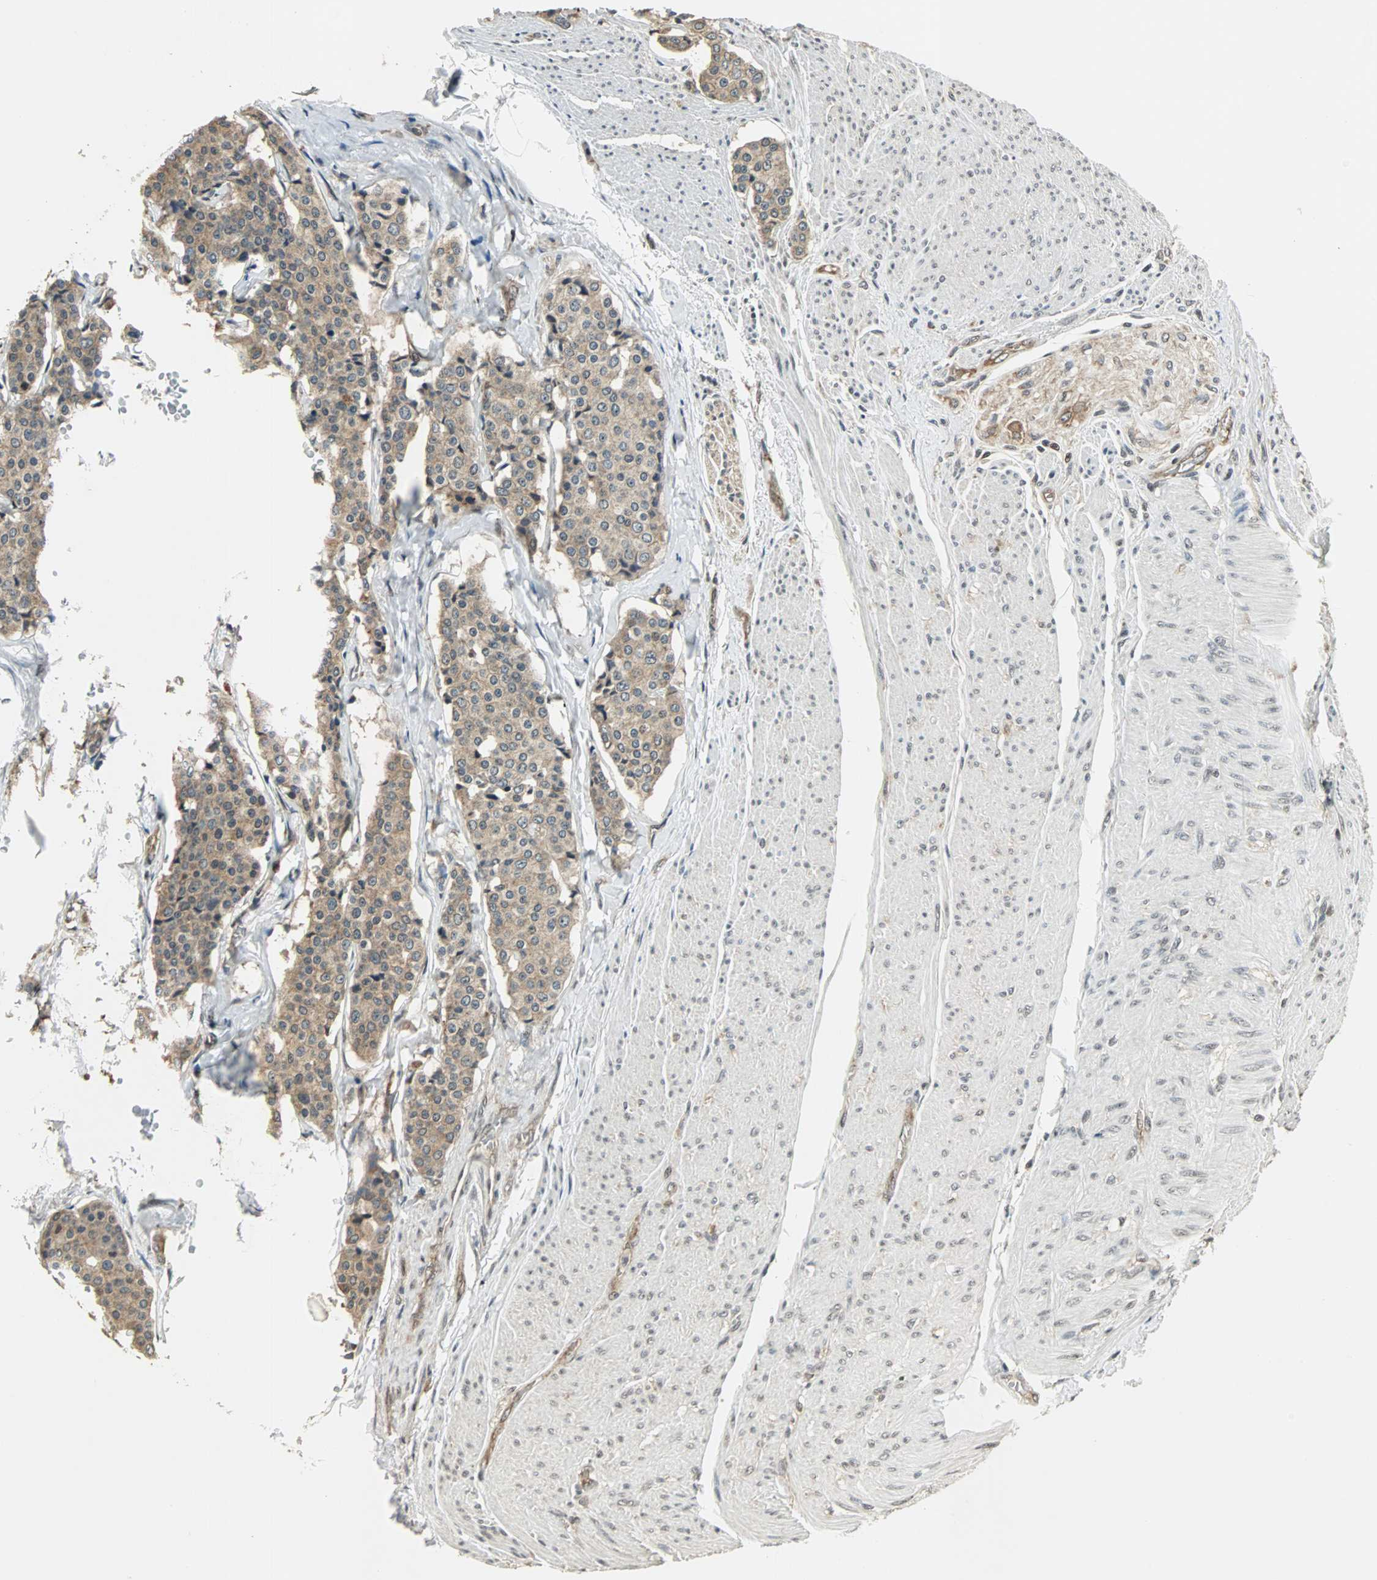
{"staining": {"intensity": "weak", "quantity": ">75%", "location": "cytoplasmic/membranous"}, "tissue": "carcinoid", "cell_type": "Tumor cells", "image_type": "cancer", "snomed": [{"axis": "morphology", "description": "Carcinoid, malignant, NOS"}, {"axis": "topography", "description": "Colon"}], "caption": "A brown stain highlights weak cytoplasmic/membranous positivity of a protein in carcinoid tumor cells. Immunohistochemistry (ihc) stains the protein of interest in brown and the nuclei are stained blue.", "gene": "MED4", "patient": {"sex": "female", "age": 61}}